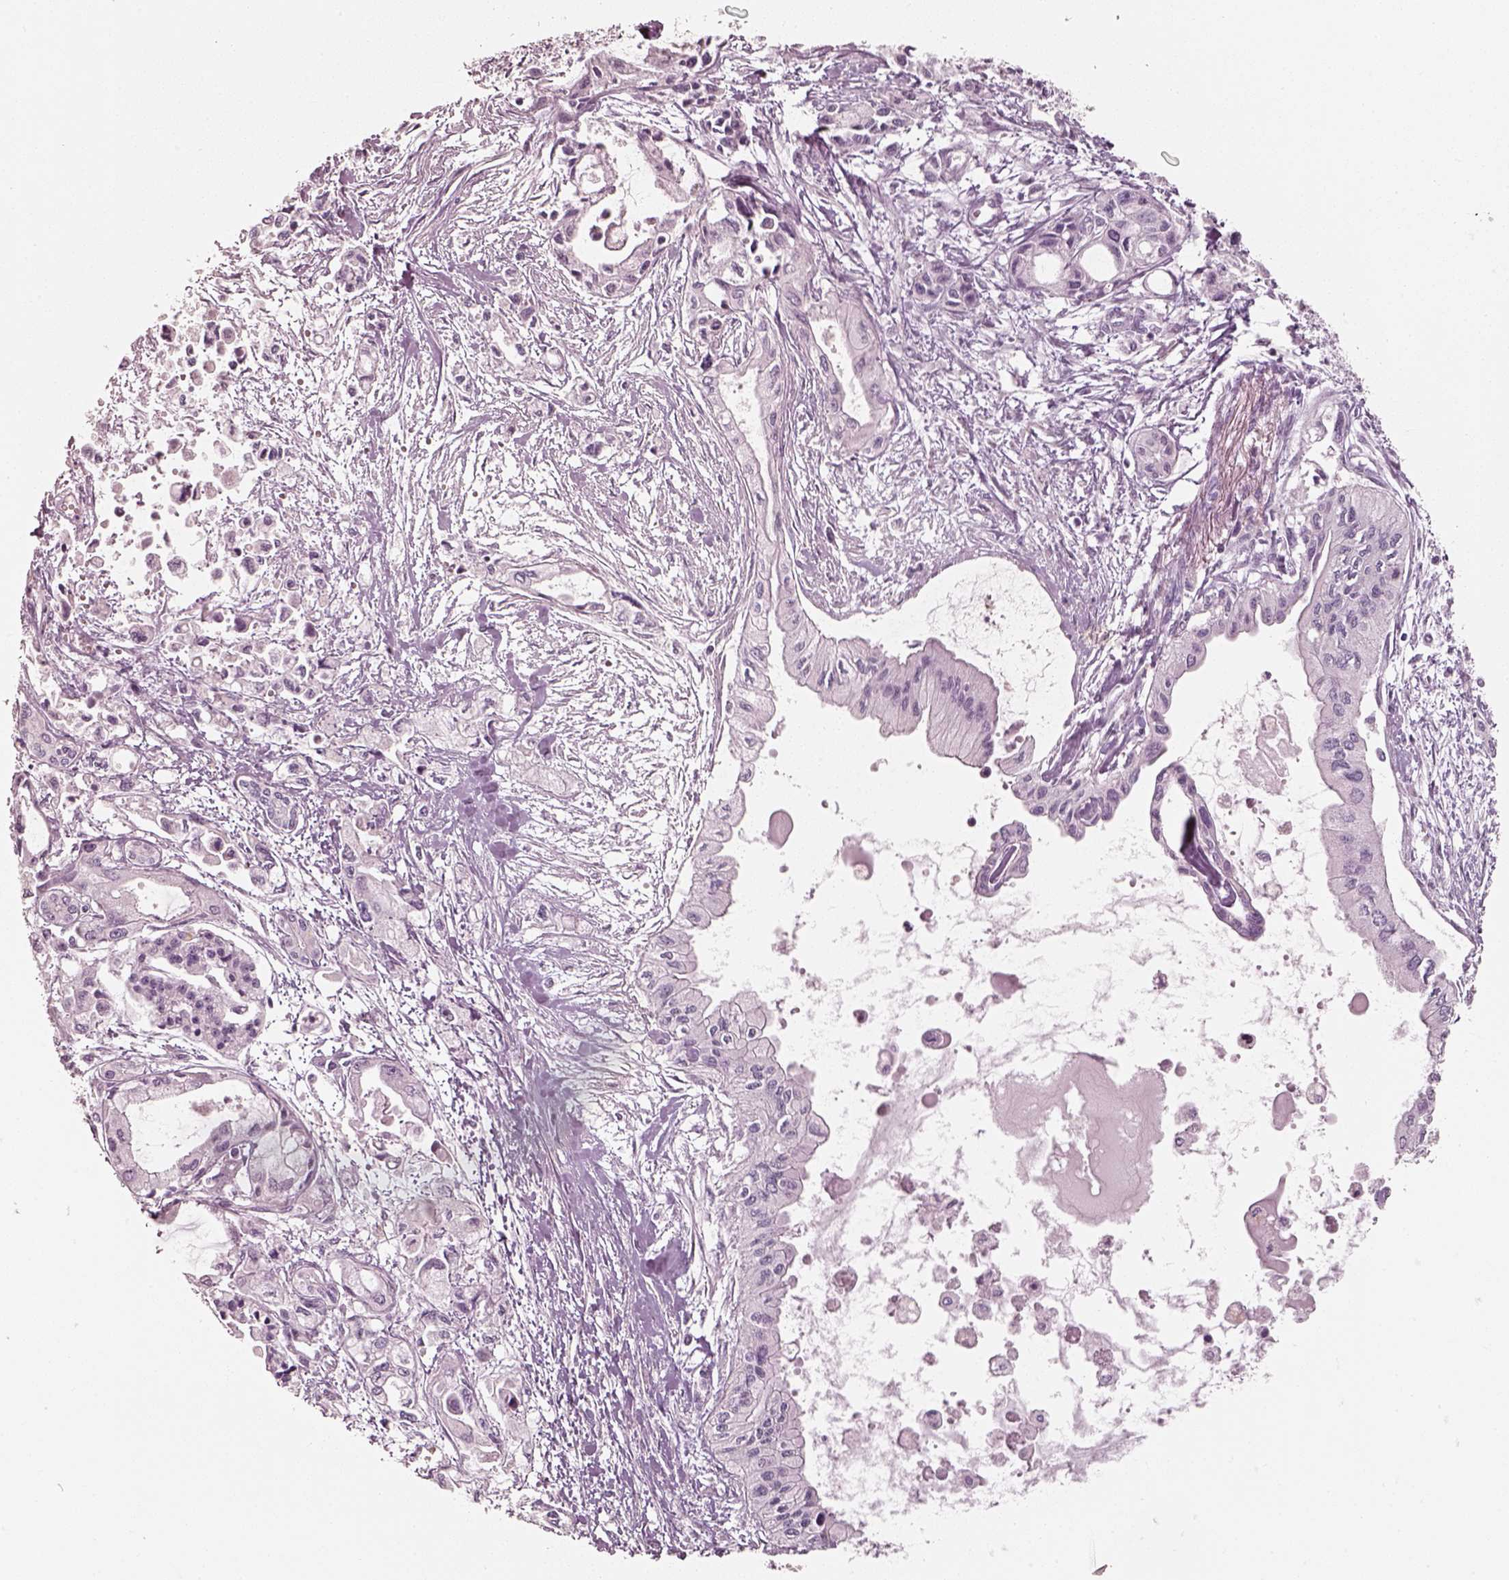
{"staining": {"intensity": "negative", "quantity": "none", "location": "none"}, "tissue": "pancreatic cancer", "cell_type": "Tumor cells", "image_type": "cancer", "snomed": [{"axis": "morphology", "description": "Adenocarcinoma, NOS"}, {"axis": "topography", "description": "Pancreas"}], "caption": "Histopathology image shows no significant protein staining in tumor cells of pancreatic cancer (adenocarcinoma).", "gene": "R3HDML", "patient": {"sex": "female", "age": 61}}